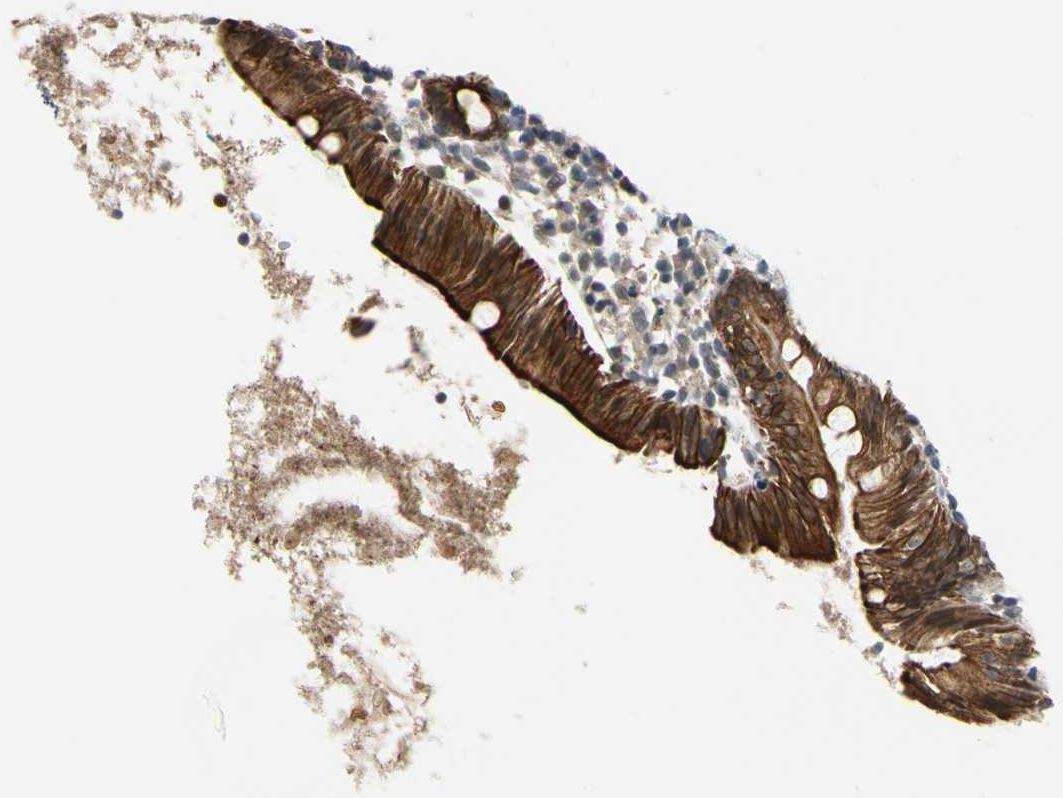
{"staining": {"intensity": "strong", "quantity": ">75%", "location": "cytoplasmic/membranous"}, "tissue": "appendix", "cell_type": "Glandular cells", "image_type": "normal", "snomed": [{"axis": "morphology", "description": "Normal tissue, NOS"}, {"axis": "topography", "description": "Appendix"}], "caption": "A brown stain shows strong cytoplasmic/membranous staining of a protein in glandular cells of benign appendix.", "gene": "TAF12", "patient": {"sex": "female", "age": 20}}